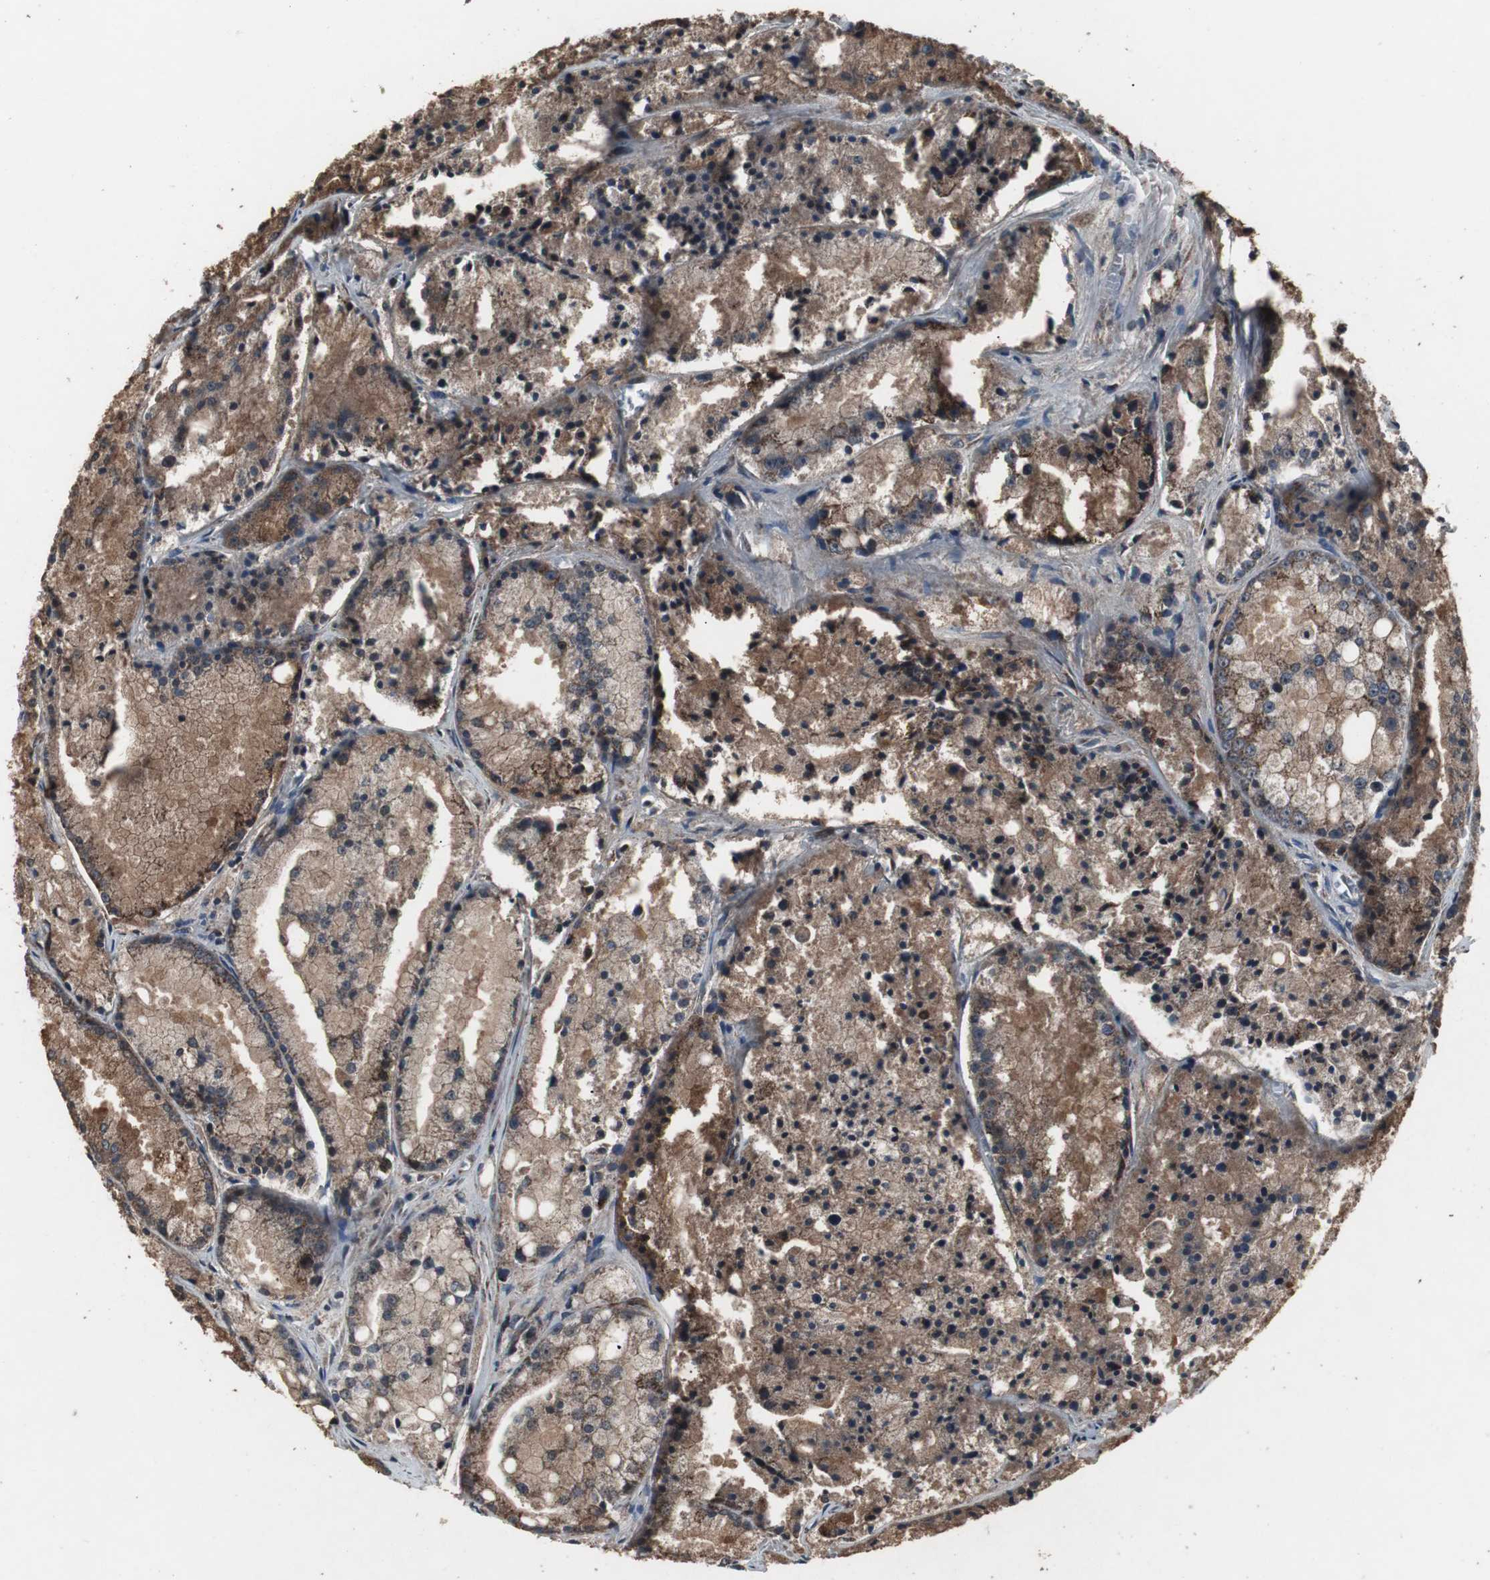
{"staining": {"intensity": "moderate", "quantity": ">75%", "location": "cytoplasmic/membranous"}, "tissue": "prostate cancer", "cell_type": "Tumor cells", "image_type": "cancer", "snomed": [{"axis": "morphology", "description": "Adenocarcinoma, High grade"}, {"axis": "topography", "description": "Prostate"}], "caption": "Immunohistochemical staining of adenocarcinoma (high-grade) (prostate) reveals medium levels of moderate cytoplasmic/membranous protein expression in approximately >75% of tumor cells.", "gene": "MRPL40", "patient": {"sex": "male", "age": 64}}